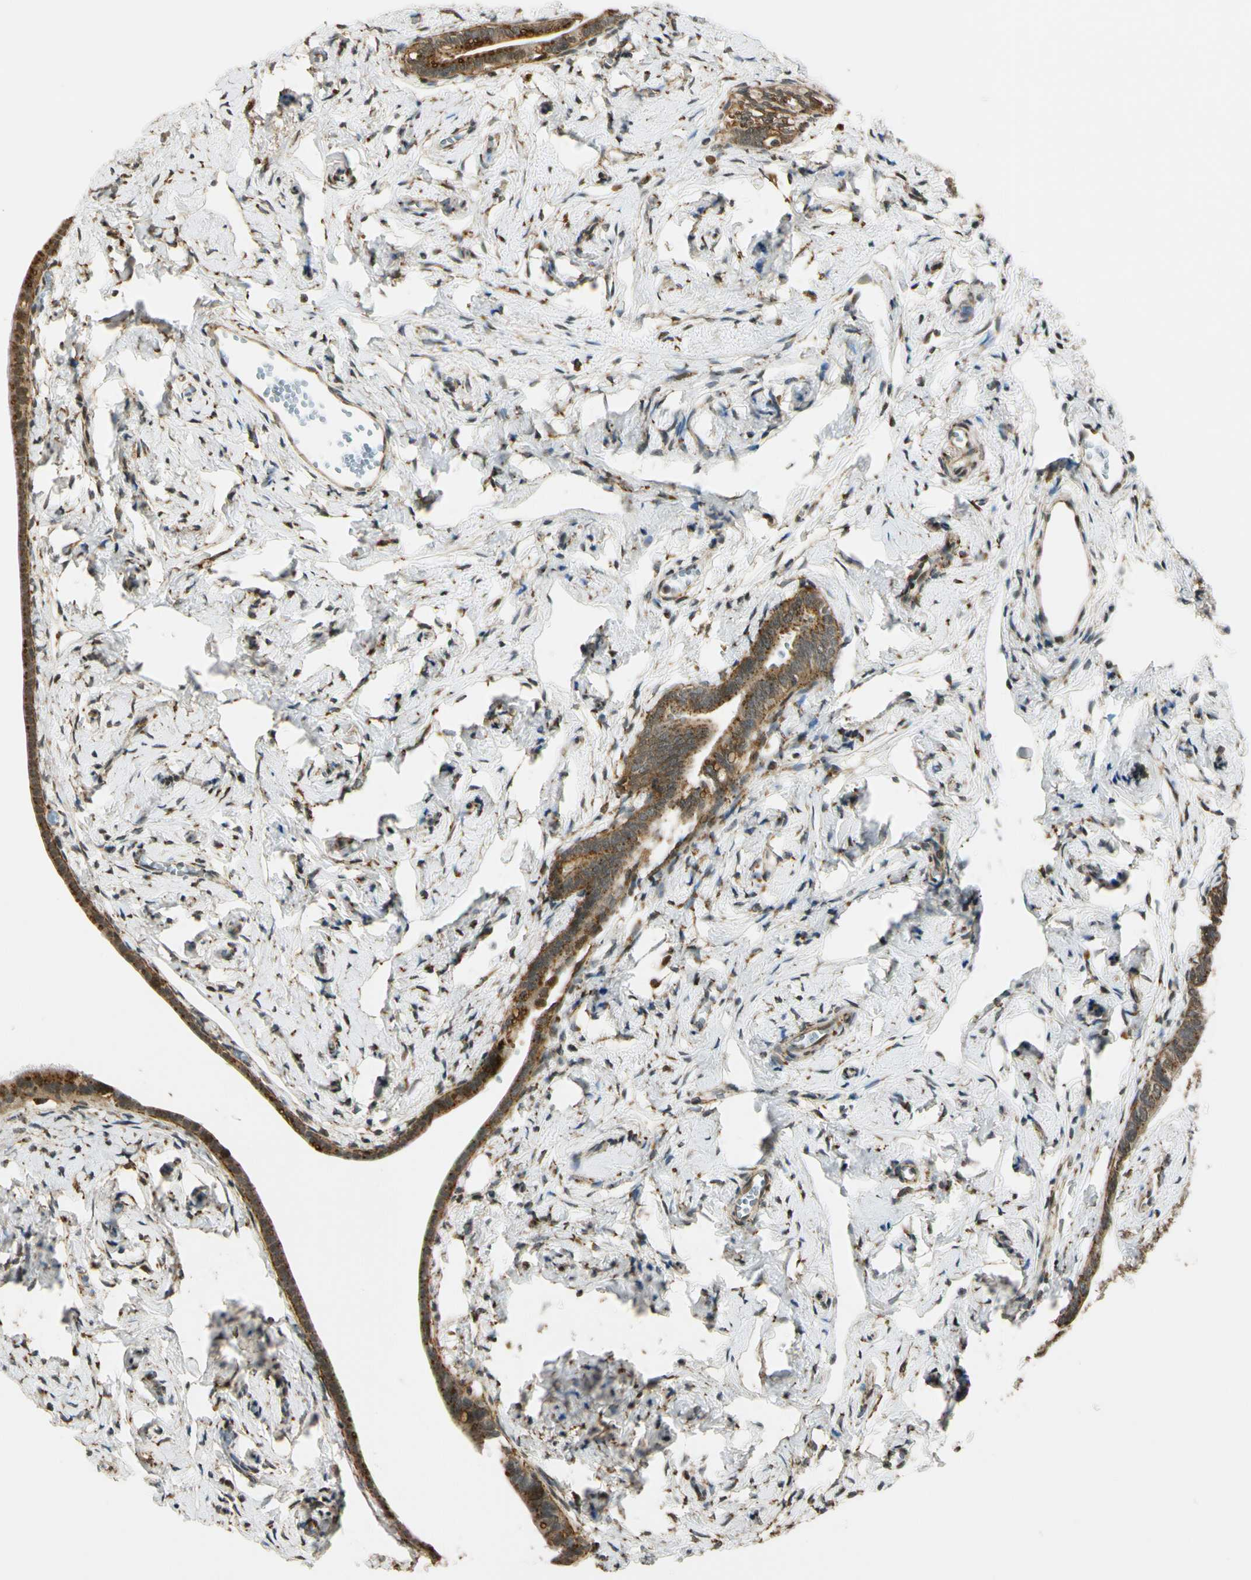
{"staining": {"intensity": "moderate", "quantity": ">75%", "location": "cytoplasmic/membranous"}, "tissue": "fallopian tube", "cell_type": "Glandular cells", "image_type": "normal", "snomed": [{"axis": "morphology", "description": "Normal tissue, NOS"}, {"axis": "topography", "description": "Fallopian tube"}], "caption": "Human fallopian tube stained with a brown dye exhibits moderate cytoplasmic/membranous positive positivity in about >75% of glandular cells.", "gene": "LAMTOR1", "patient": {"sex": "female", "age": 71}}